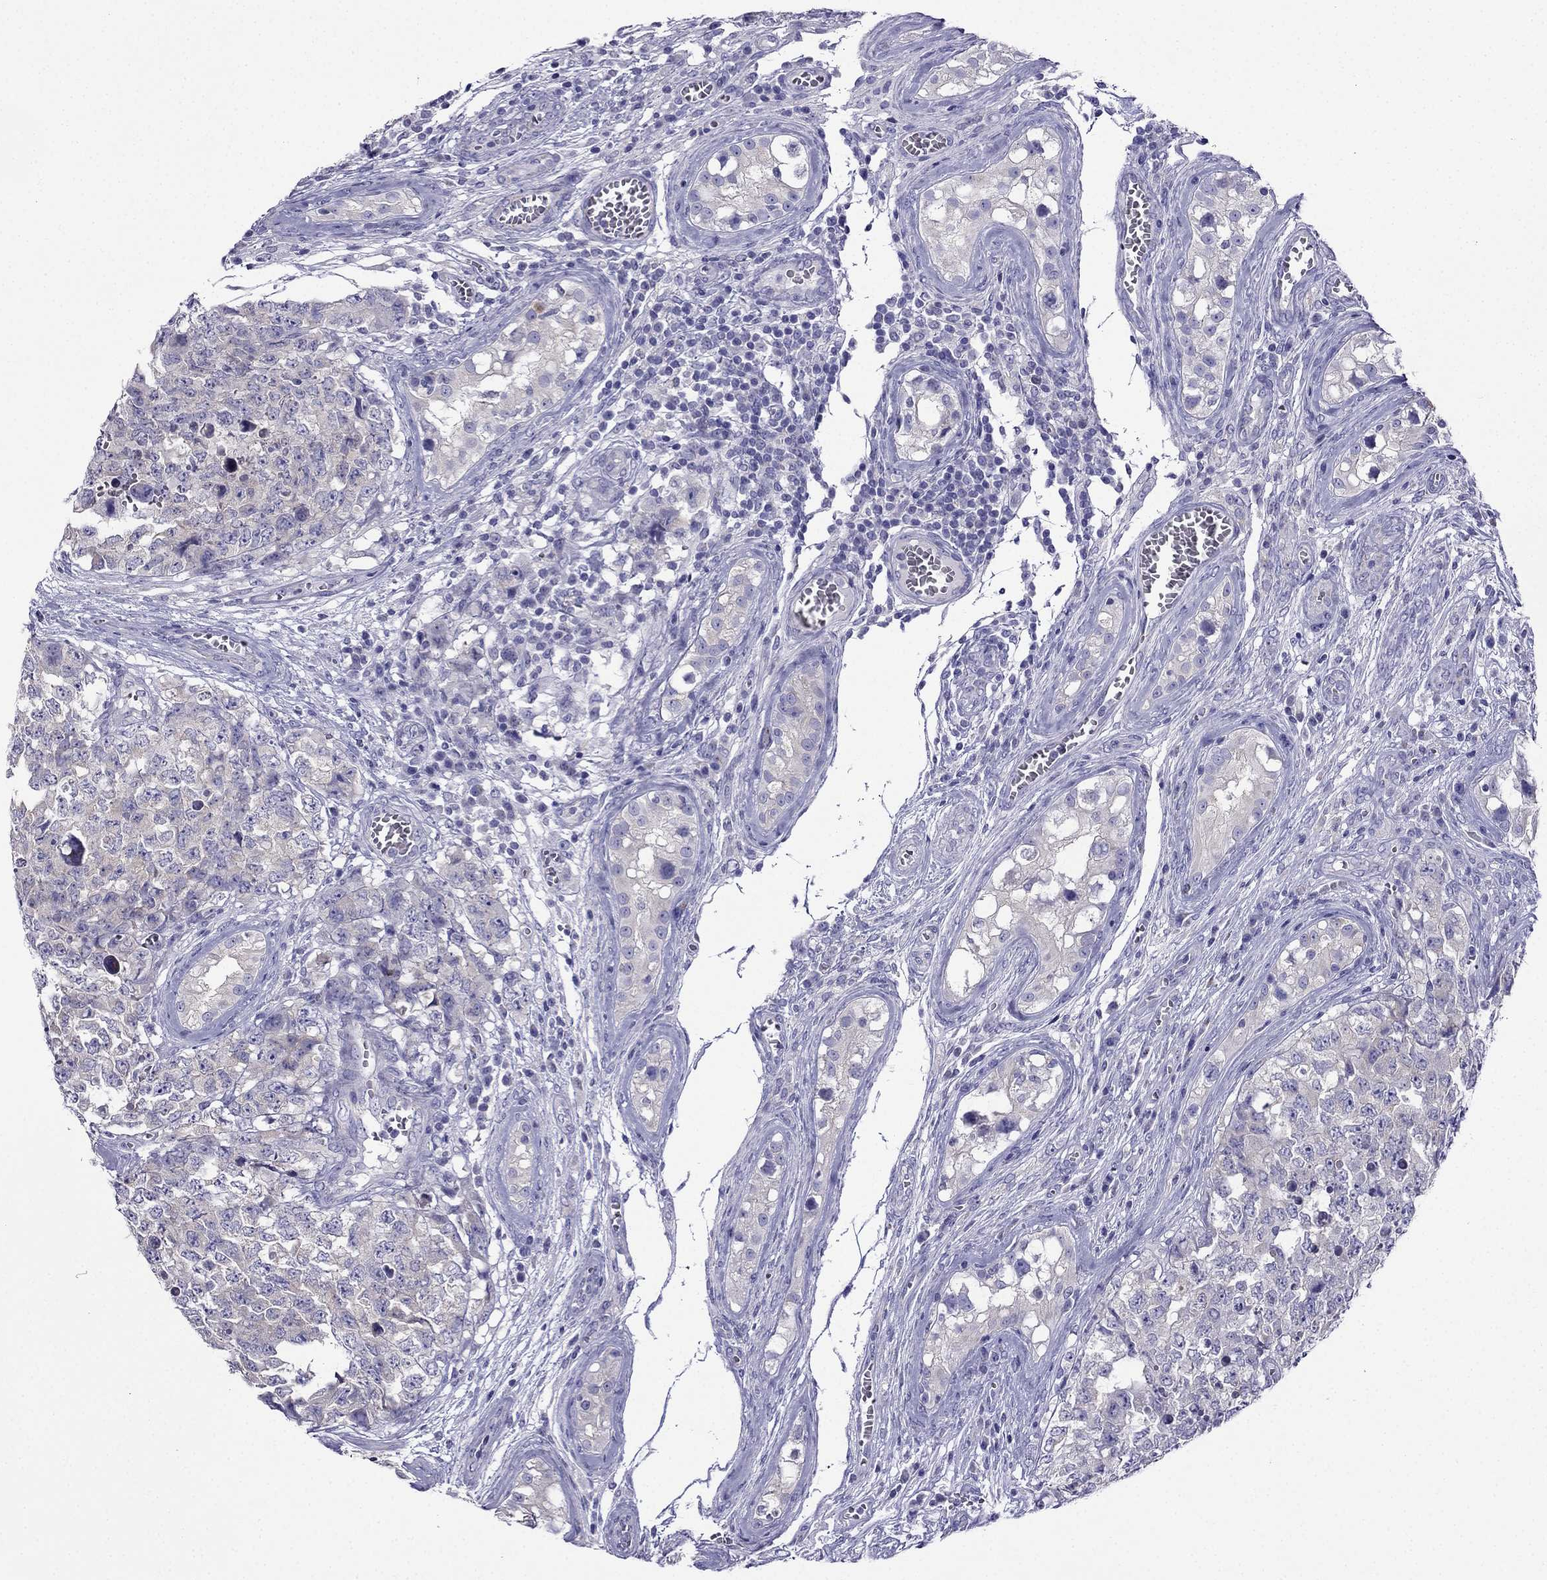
{"staining": {"intensity": "negative", "quantity": "none", "location": "none"}, "tissue": "testis cancer", "cell_type": "Tumor cells", "image_type": "cancer", "snomed": [{"axis": "morphology", "description": "Carcinoma, Embryonal, NOS"}, {"axis": "topography", "description": "Testis"}], "caption": "IHC image of human testis cancer stained for a protein (brown), which displays no positivity in tumor cells.", "gene": "KIF5A", "patient": {"sex": "male", "age": 23}}